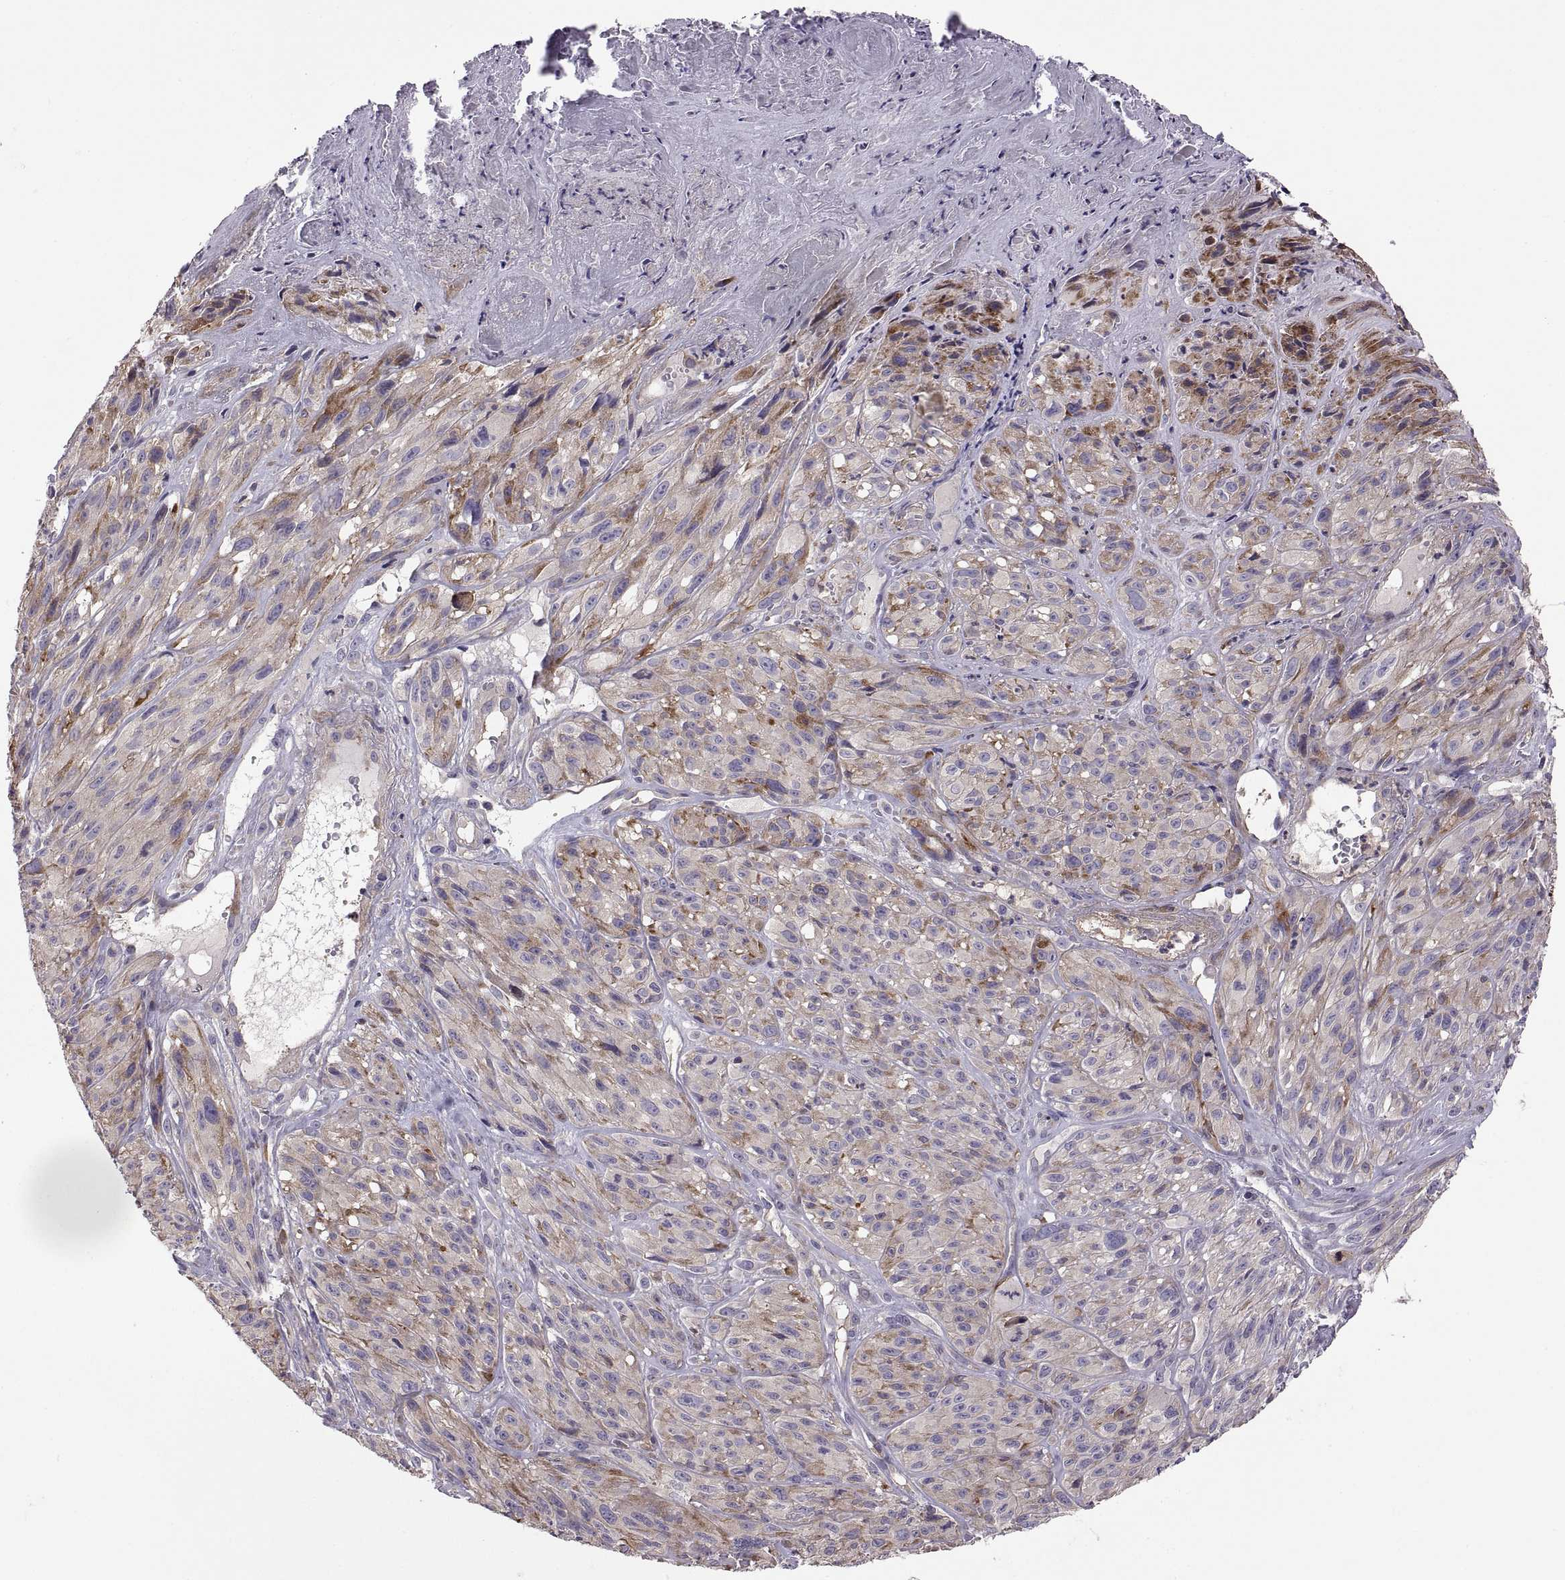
{"staining": {"intensity": "moderate", "quantity": "<25%", "location": "cytoplasmic/membranous"}, "tissue": "melanoma", "cell_type": "Tumor cells", "image_type": "cancer", "snomed": [{"axis": "morphology", "description": "Malignant melanoma, NOS"}, {"axis": "topography", "description": "Skin"}], "caption": "High-magnification brightfield microscopy of melanoma stained with DAB (brown) and counterstained with hematoxylin (blue). tumor cells exhibit moderate cytoplasmic/membranous positivity is appreciated in about<25% of cells.", "gene": "SPATA32", "patient": {"sex": "male", "age": 51}}